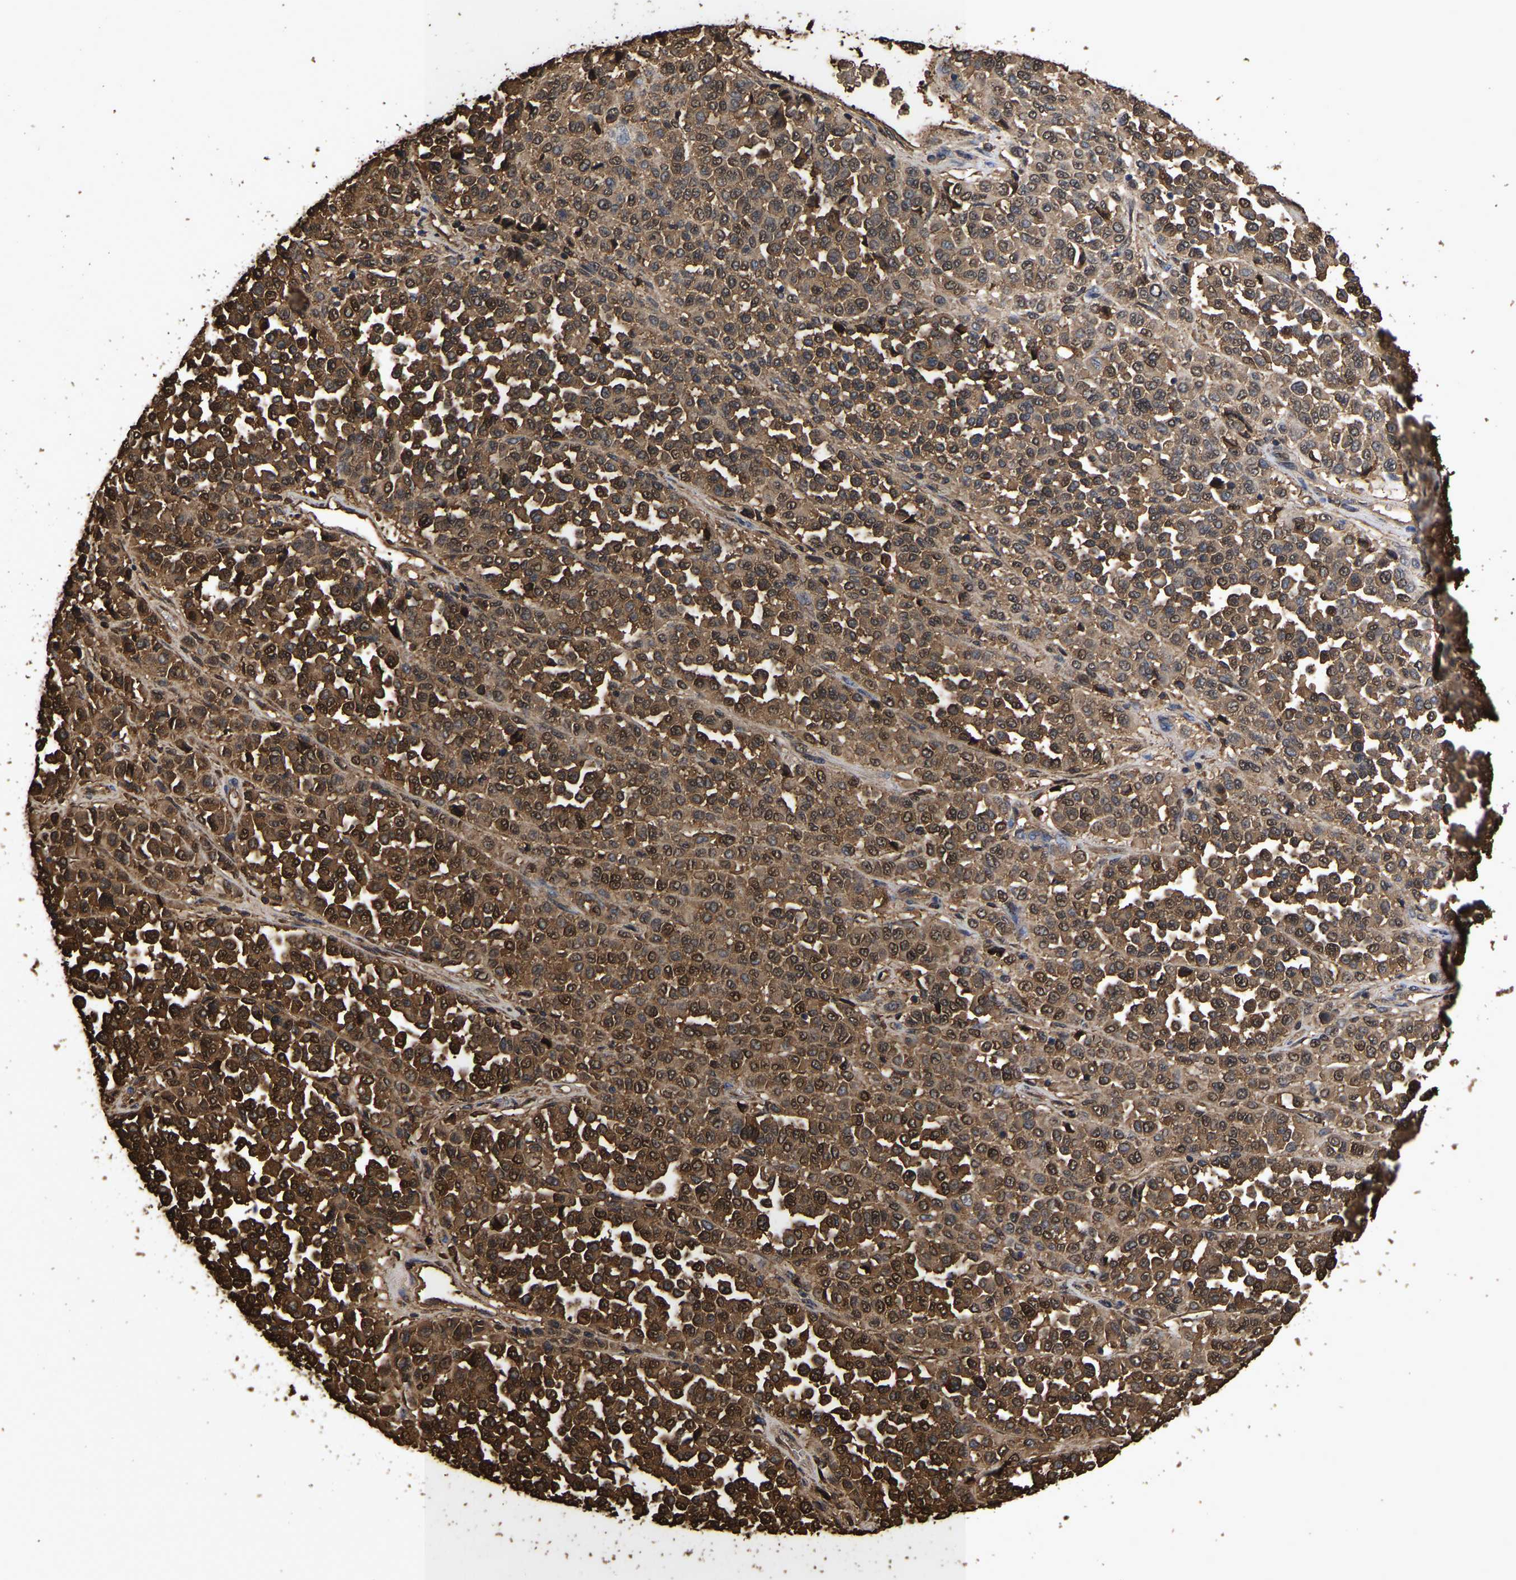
{"staining": {"intensity": "strong", "quantity": ">75%", "location": "cytoplasmic/membranous,nuclear"}, "tissue": "melanoma", "cell_type": "Tumor cells", "image_type": "cancer", "snomed": [{"axis": "morphology", "description": "Malignant melanoma, Metastatic site"}, {"axis": "topography", "description": "Pancreas"}], "caption": "DAB (3,3'-diaminobenzidine) immunohistochemical staining of human malignant melanoma (metastatic site) demonstrates strong cytoplasmic/membranous and nuclear protein expression in about >75% of tumor cells. The protein is stained brown, and the nuclei are stained in blue (DAB (3,3'-diaminobenzidine) IHC with brightfield microscopy, high magnification).", "gene": "LIF", "patient": {"sex": "female", "age": 30}}